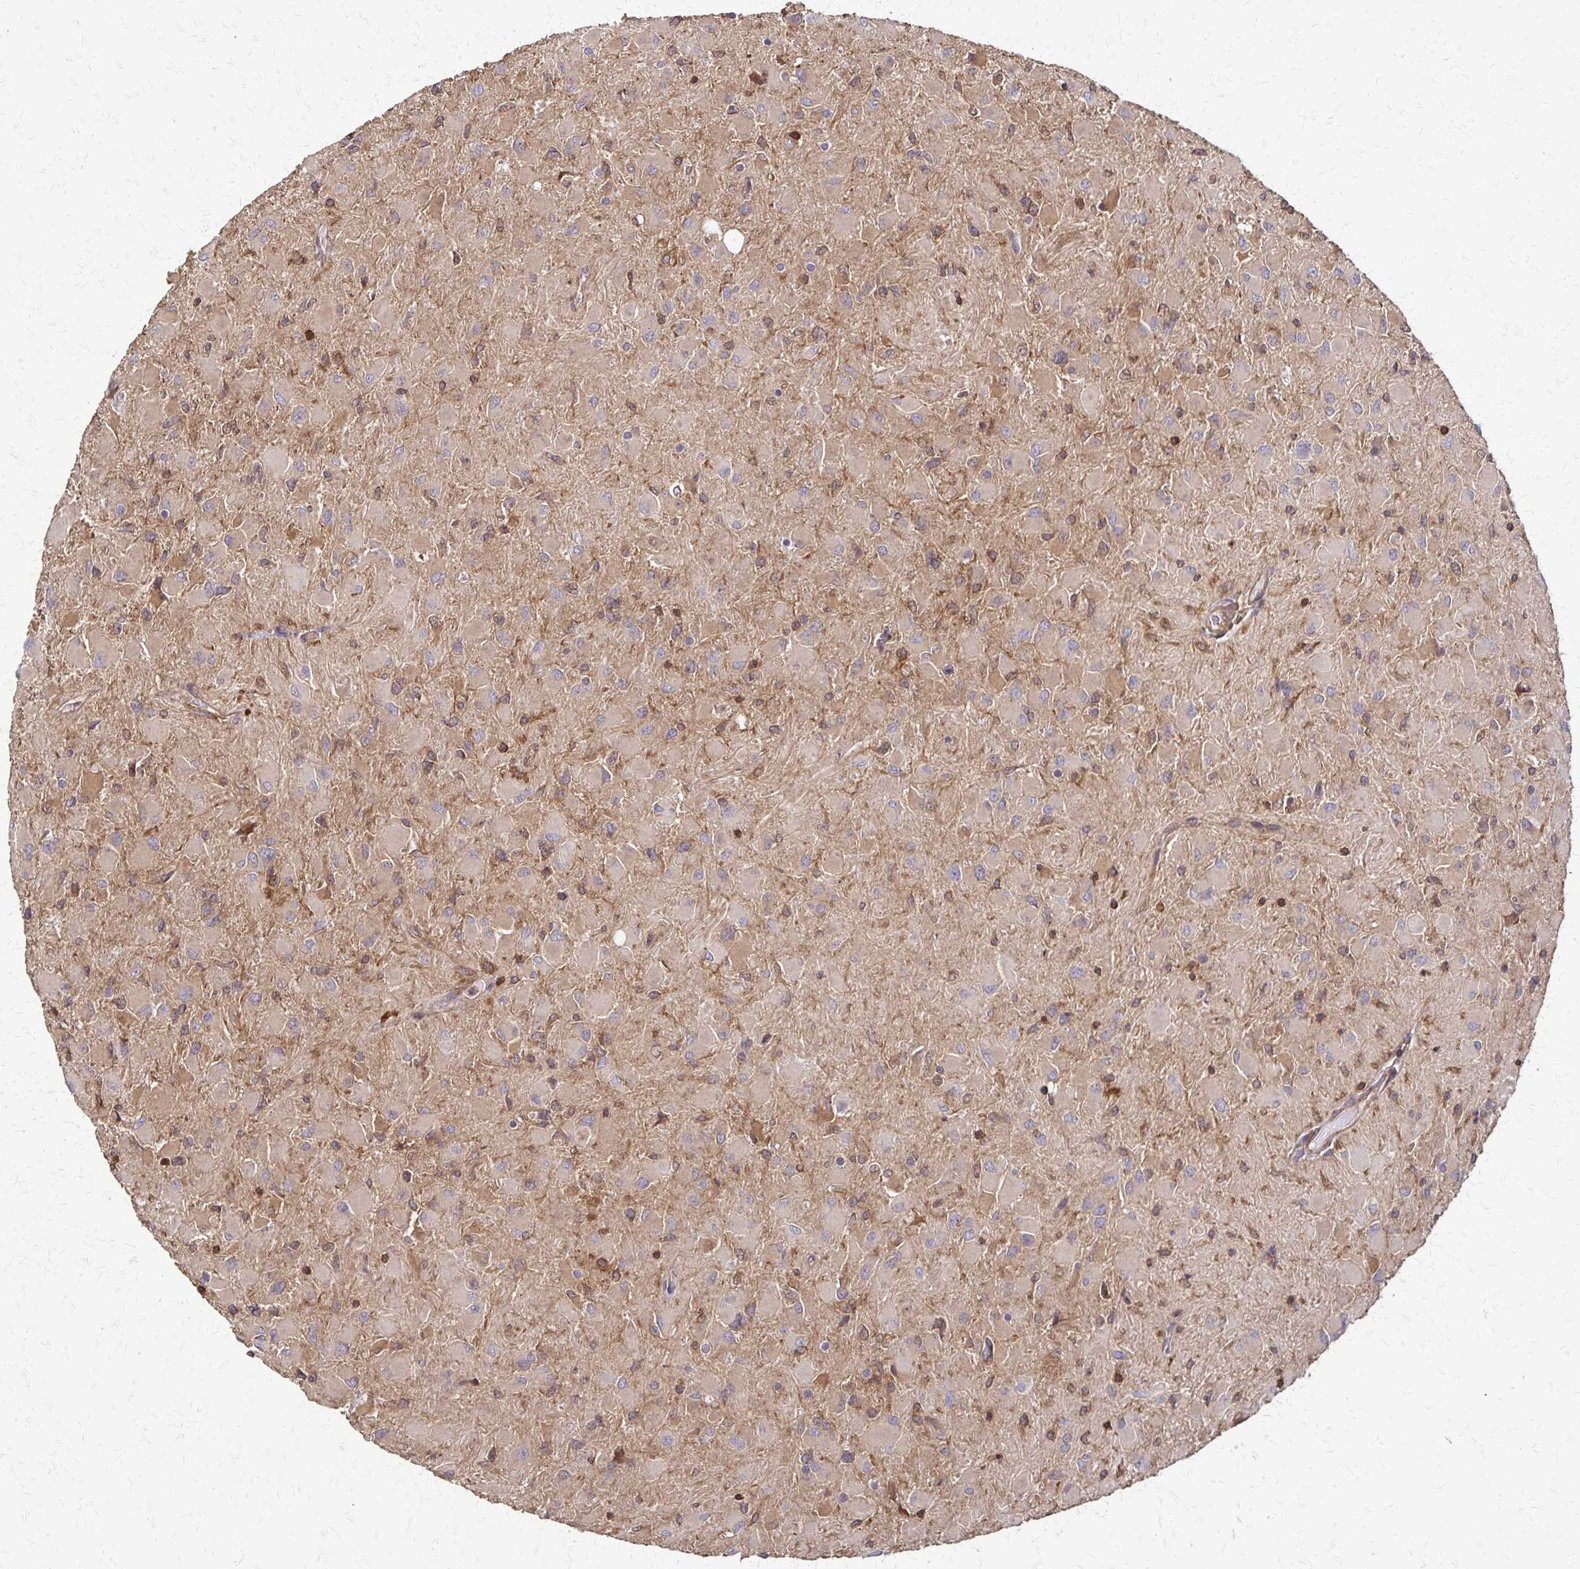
{"staining": {"intensity": "weak", "quantity": "<25%", "location": "cytoplasmic/membranous"}, "tissue": "glioma", "cell_type": "Tumor cells", "image_type": "cancer", "snomed": [{"axis": "morphology", "description": "Glioma, malignant, High grade"}, {"axis": "topography", "description": "Cerebral cortex"}], "caption": "Glioma stained for a protein using immunohistochemistry (IHC) displays no positivity tumor cells.", "gene": "EEF2", "patient": {"sex": "female", "age": 36}}